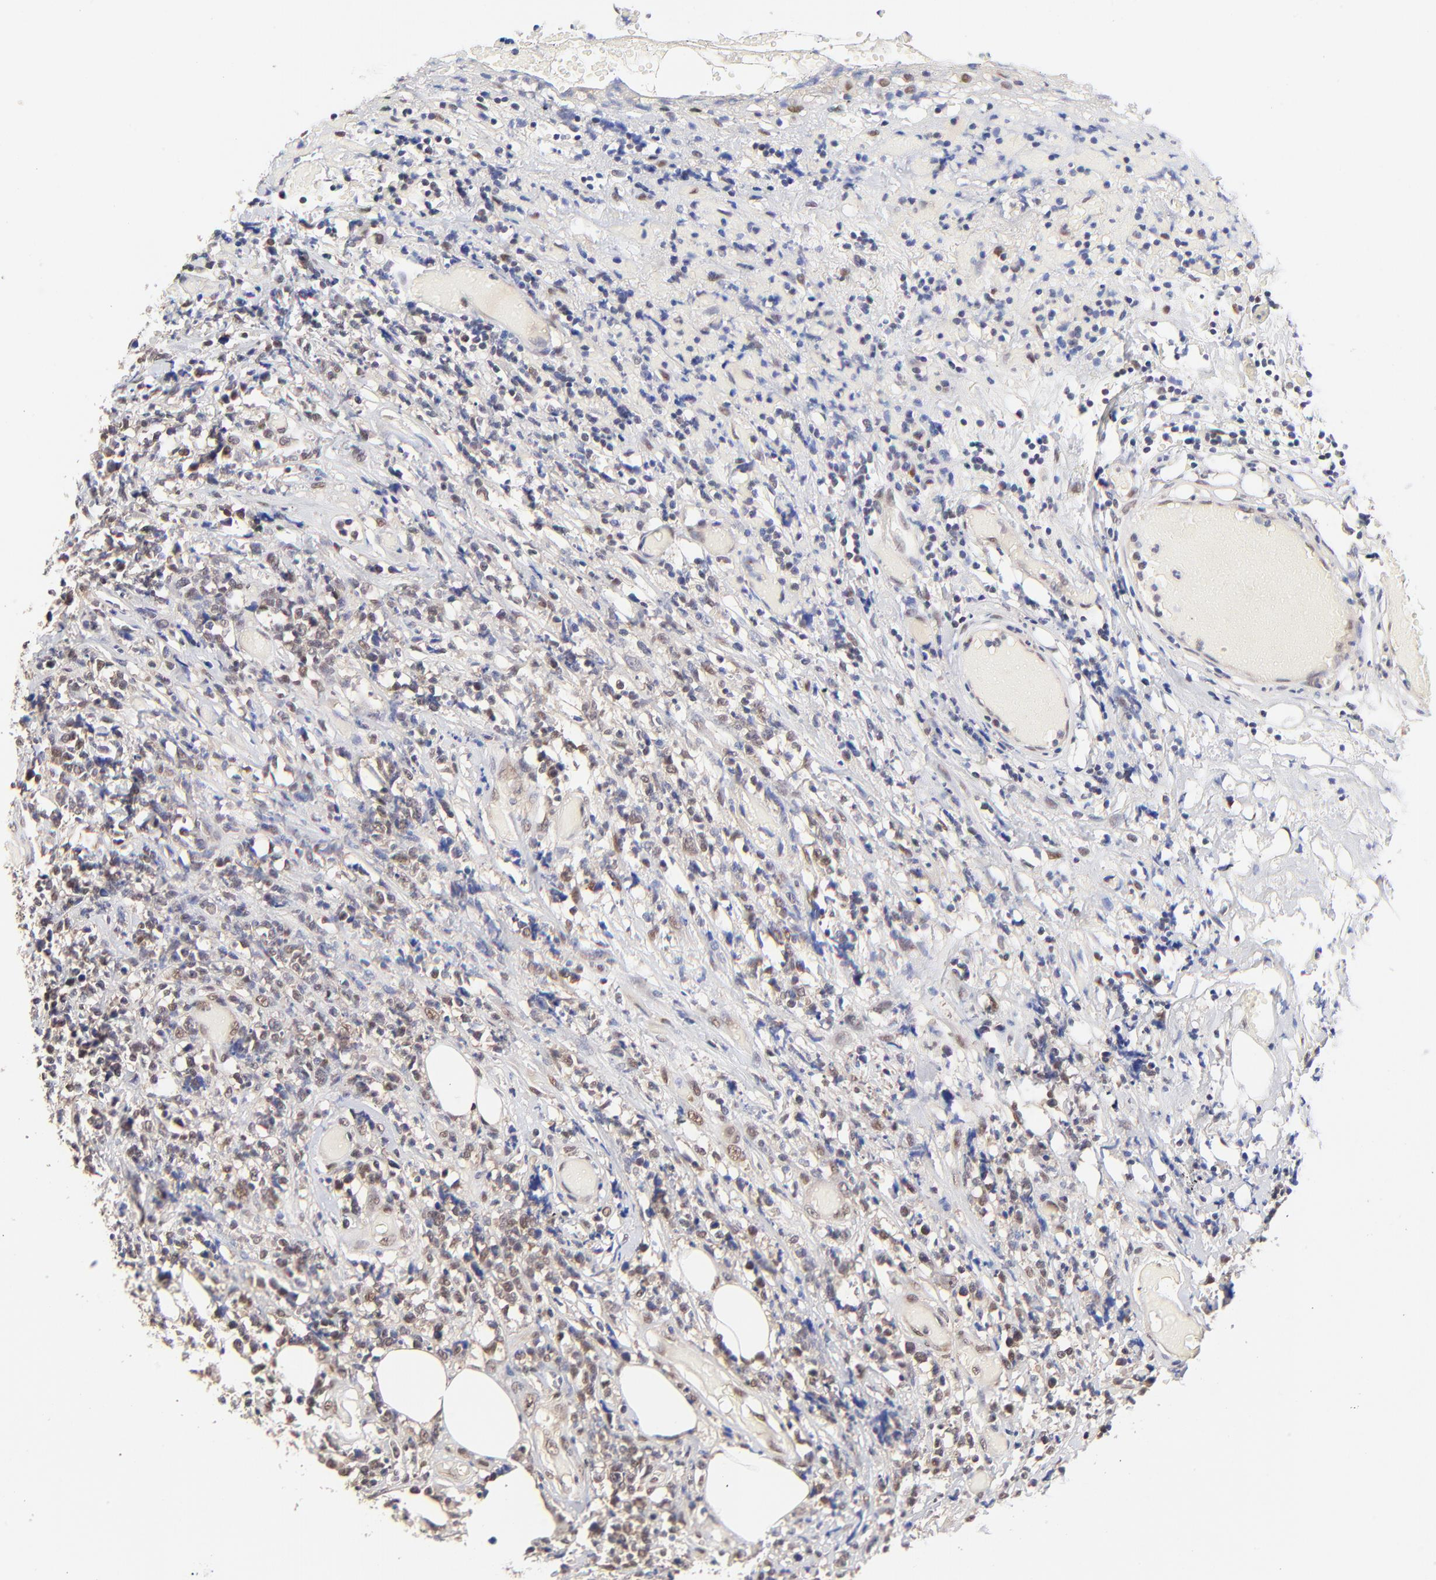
{"staining": {"intensity": "weak", "quantity": "<25%", "location": "nuclear"}, "tissue": "lymphoma", "cell_type": "Tumor cells", "image_type": "cancer", "snomed": [{"axis": "morphology", "description": "Malignant lymphoma, non-Hodgkin's type, High grade"}, {"axis": "topography", "description": "Colon"}], "caption": "A photomicrograph of human malignant lymphoma, non-Hodgkin's type (high-grade) is negative for staining in tumor cells.", "gene": "PSMC4", "patient": {"sex": "male", "age": 82}}